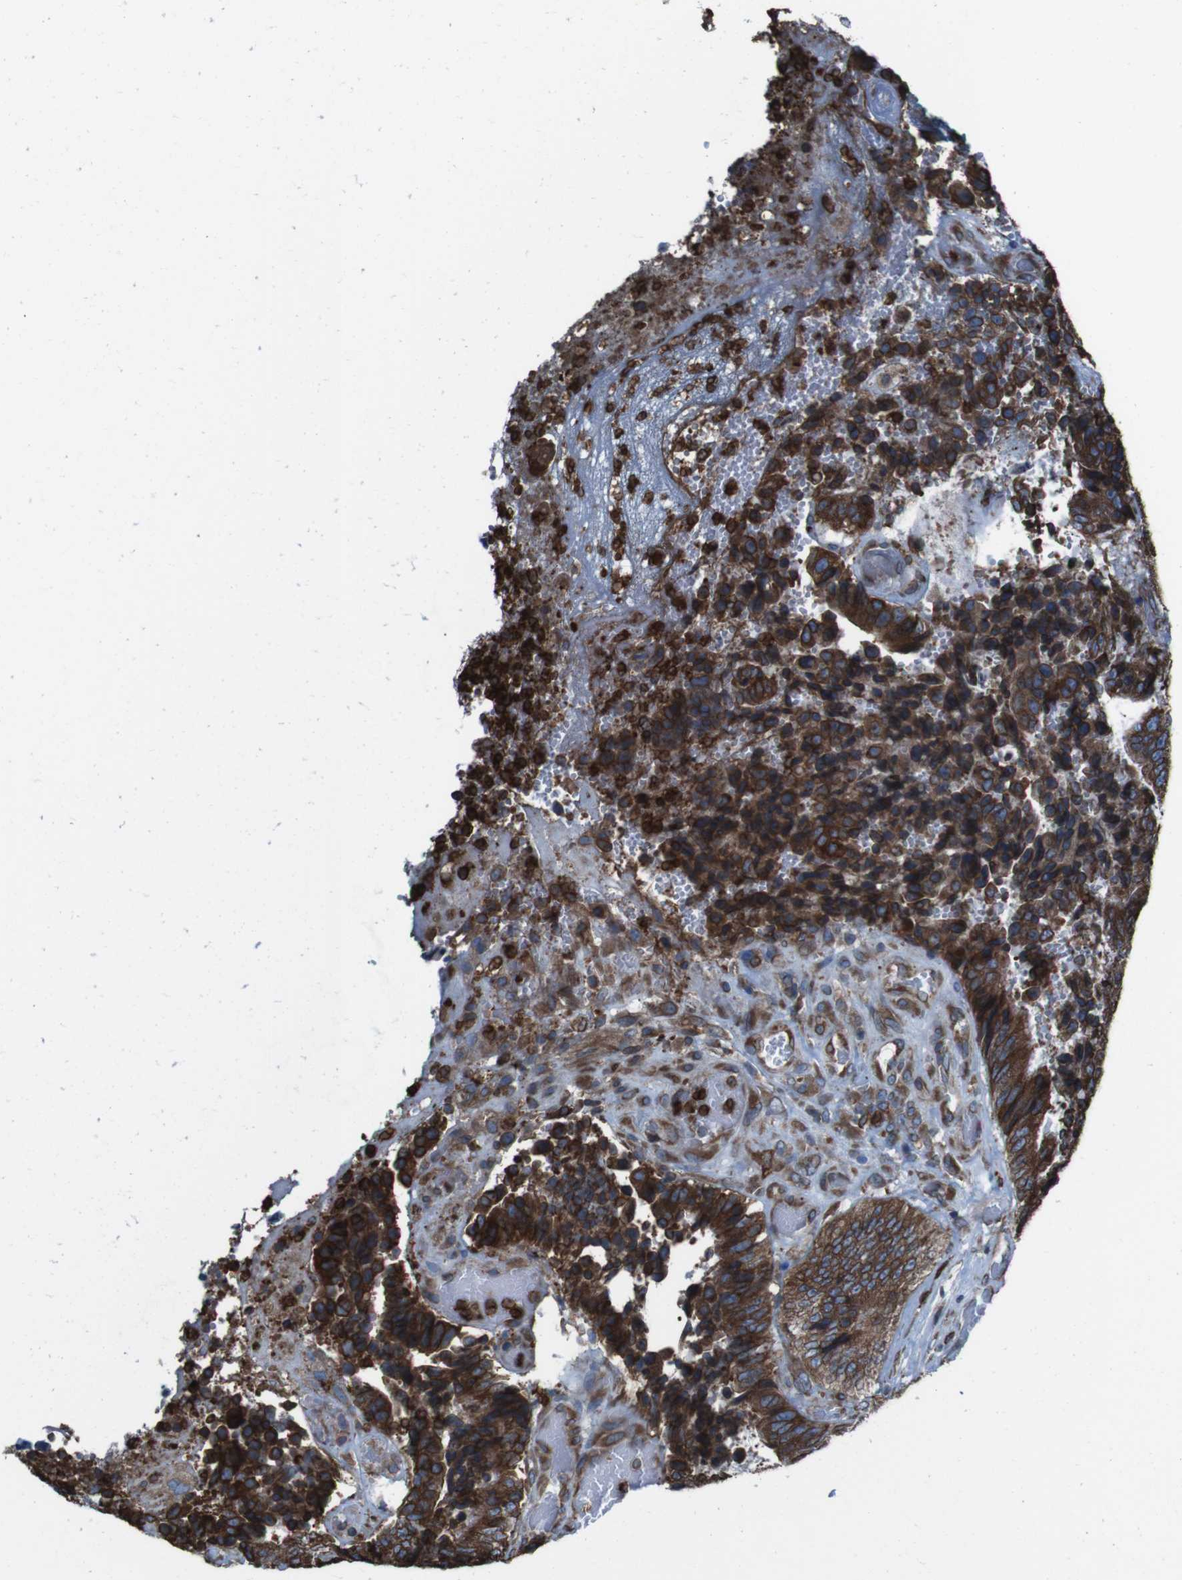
{"staining": {"intensity": "strong", "quantity": ">75%", "location": "cytoplasmic/membranous,nuclear"}, "tissue": "colorectal cancer", "cell_type": "Tumor cells", "image_type": "cancer", "snomed": [{"axis": "morphology", "description": "Adenocarcinoma, NOS"}, {"axis": "topography", "description": "Rectum"}], "caption": "Colorectal cancer (adenocarcinoma) stained with a brown dye displays strong cytoplasmic/membranous and nuclear positive expression in about >75% of tumor cells.", "gene": "APMAP", "patient": {"sex": "male", "age": 72}}